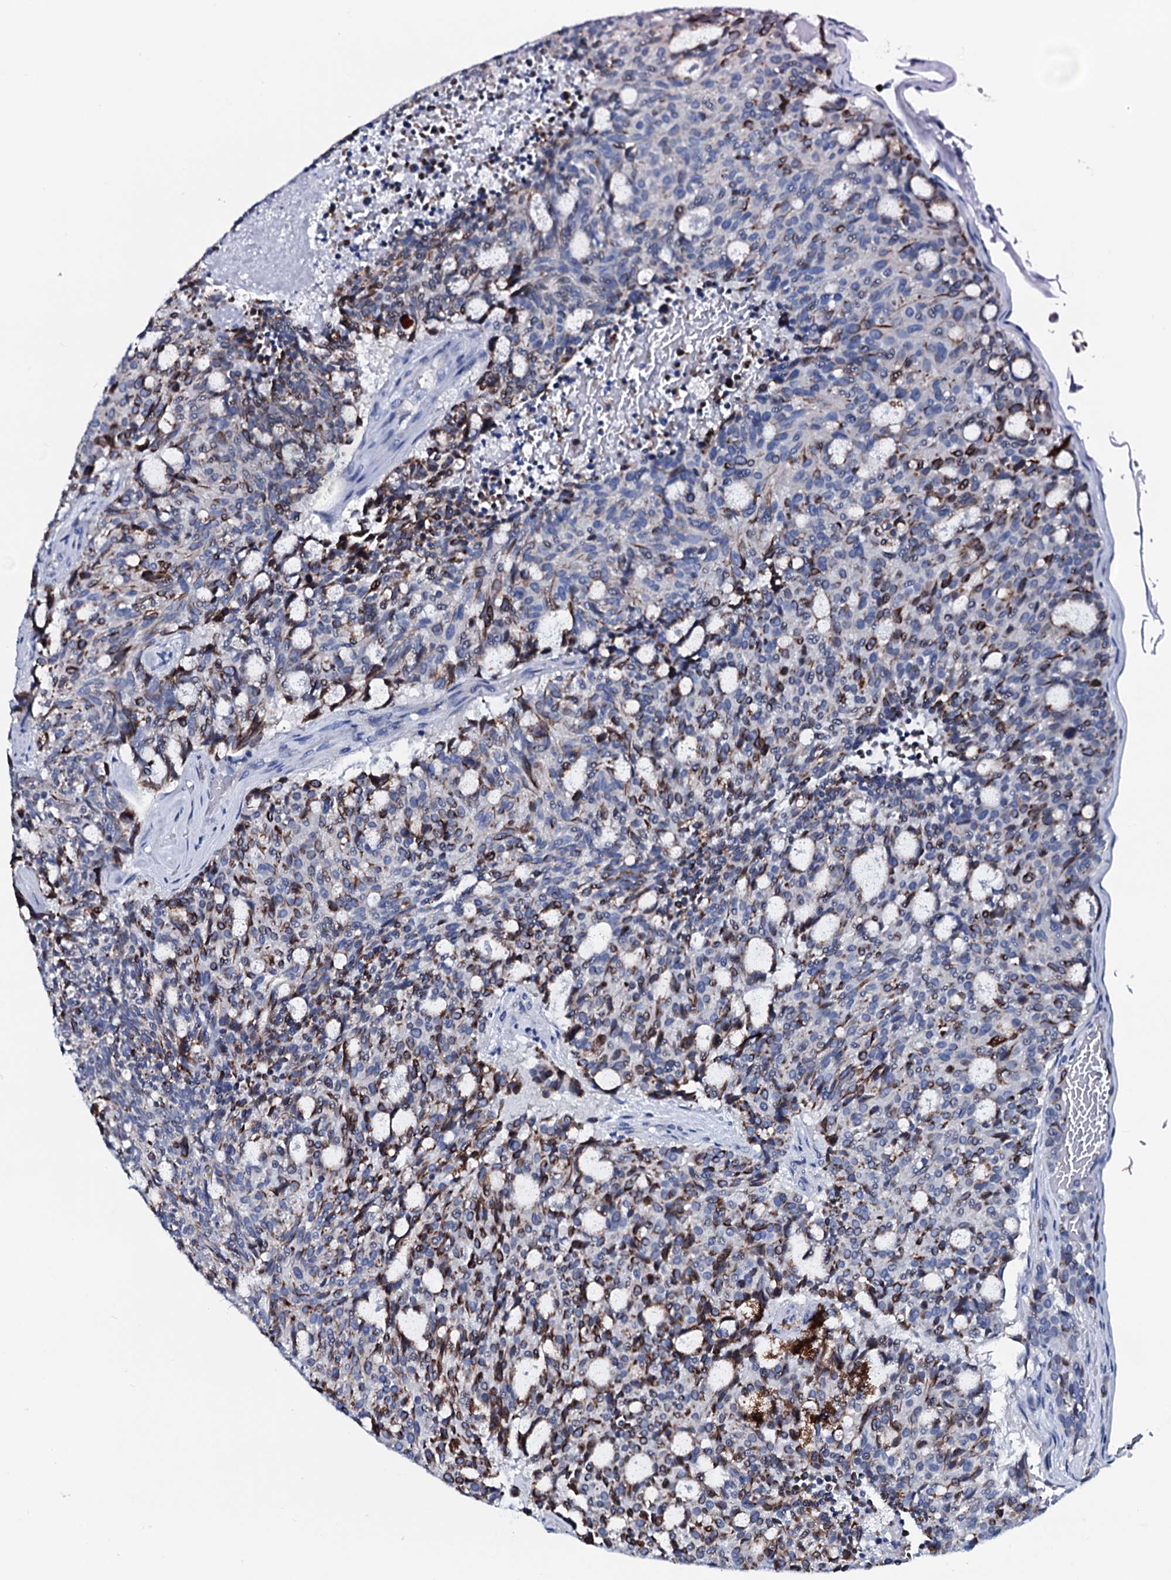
{"staining": {"intensity": "strong", "quantity": "25%-75%", "location": "cytoplasmic/membranous"}, "tissue": "carcinoid", "cell_type": "Tumor cells", "image_type": "cancer", "snomed": [{"axis": "morphology", "description": "Carcinoid, malignant, NOS"}, {"axis": "topography", "description": "Pancreas"}], "caption": "IHC image of neoplastic tissue: malignant carcinoid stained using IHC demonstrates high levels of strong protein expression localized specifically in the cytoplasmic/membranous of tumor cells, appearing as a cytoplasmic/membranous brown color.", "gene": "GYS2", "patient": {"sex": "female", "age": 54}}